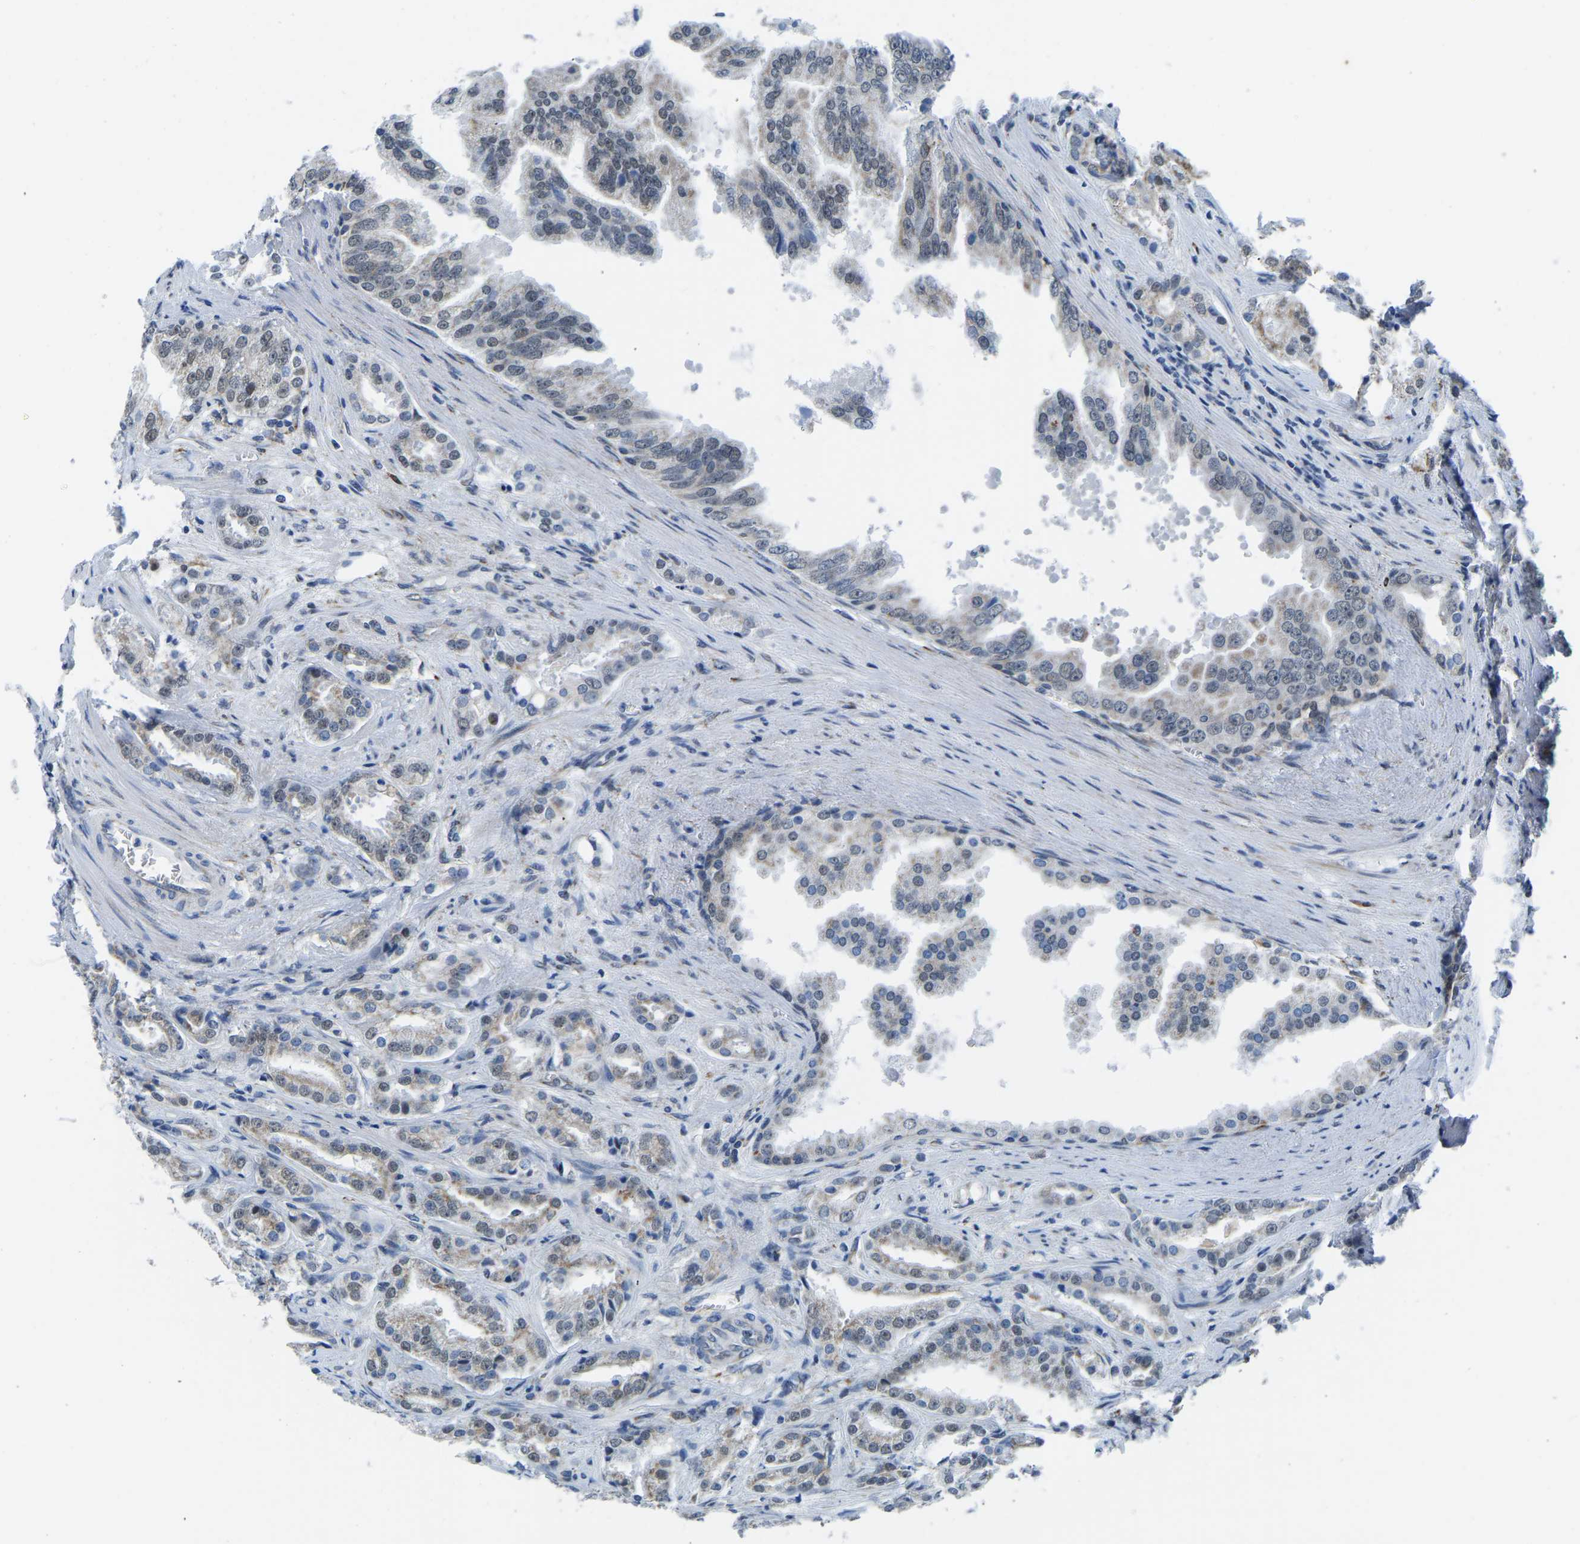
{"staining": {"intensity": "weak", "quantity": ">75%", "location": "cytoplasmic/membranous,nuclear"}, "tissue": "prostate cancer", "cell_type": "Tumor cells", "image_type": "cancer", "snomed": [{"axis": "morphology", "description": "Adenocarcinoma, High grade"}, {"axis": "topography", "description": "Prostate"}], "caption": "This is an image of IHC staining of high-grade adenocarcinoma (prostate), which shows weak positivity in the cytoplasmic/membranous and nuclear of tumor cells.", "gene": "BNIP3L", "patient": {"sex": "male", "age": 64}}